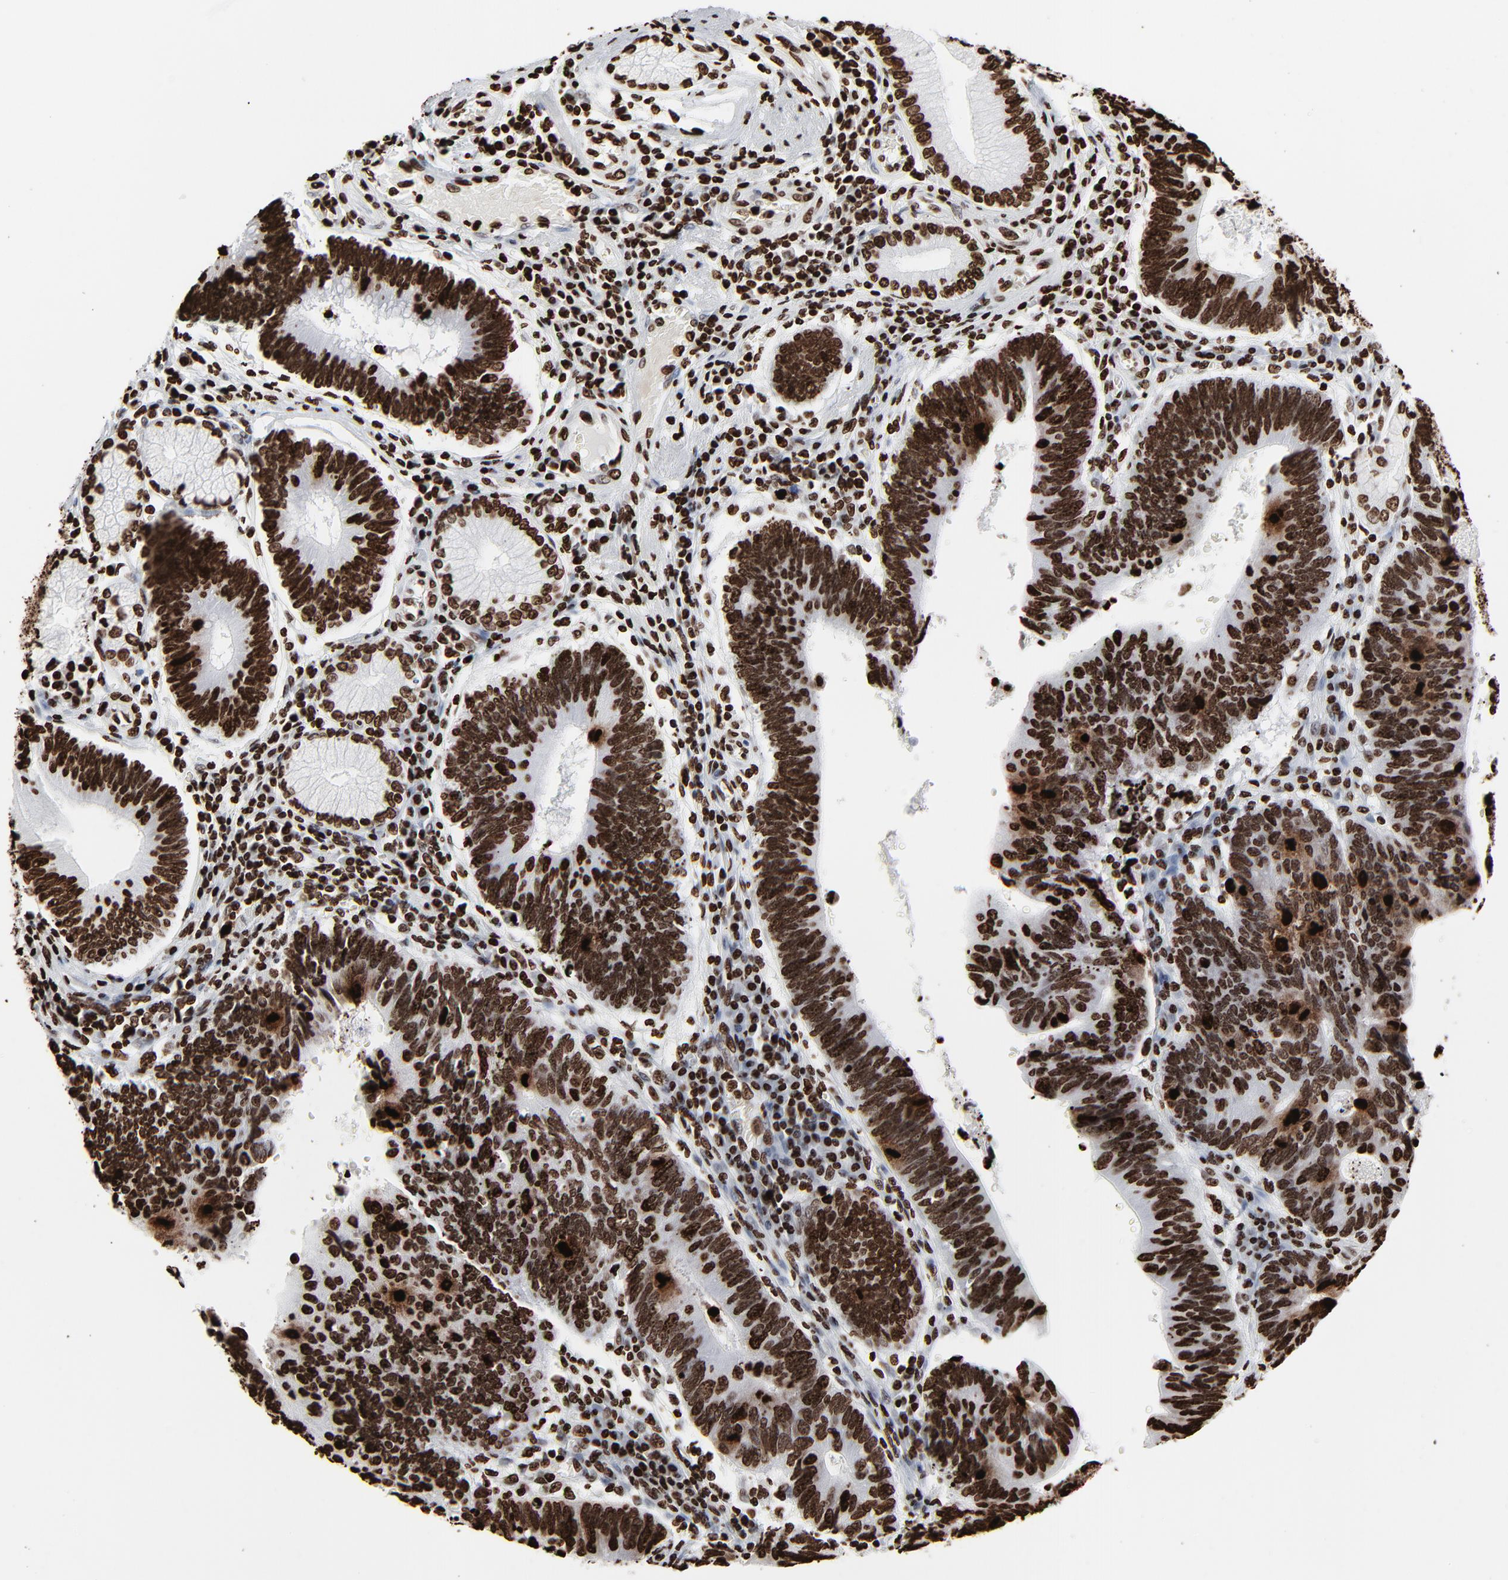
{"staining": {"intensity": "strong", "quantity": ">75%", "location": "nuclear"}, "tissue": "stomach cancer", "cell_type": "Tumor cells", "image_type": "cancer", "snomed": [{"axis": "morphology", "description": "Adenocarcinoma, NOS"}, {"axis": "topography", "description": "Stomach"}], "caption": "This is a photomicrograph of immunohistochemistry (IHC) staining of adenocarcinoma (stomach), which shows strong positivity in the nuclear of tumor cells.", "gene": "H3-4", "patient": {"sex": "male", "age": 59}}